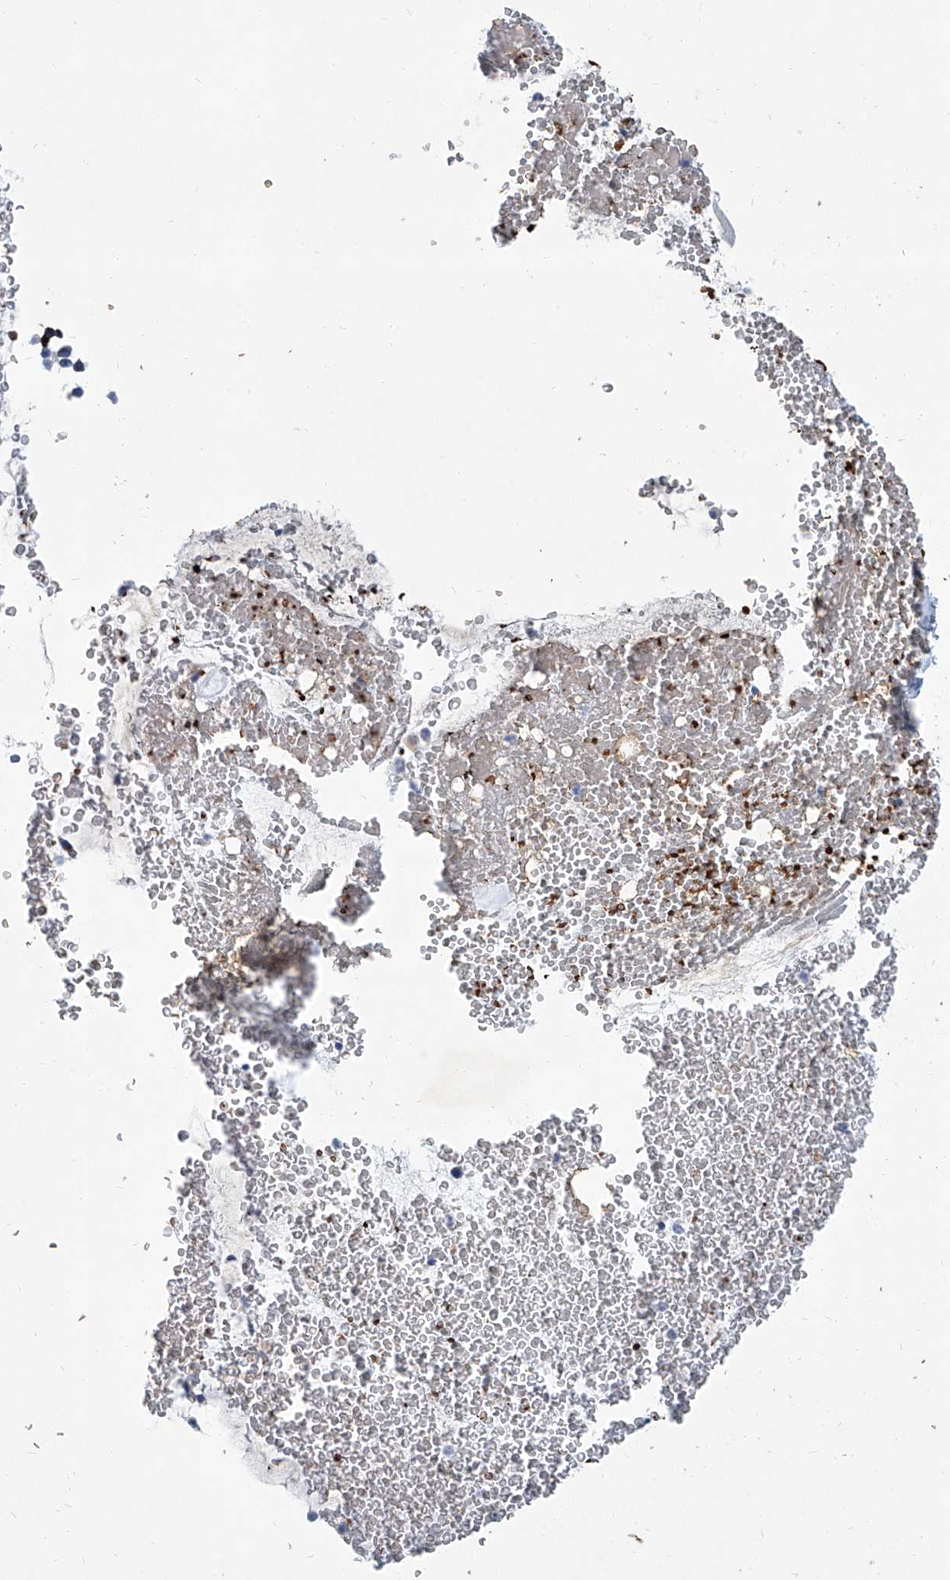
{"staining": {"intensity": "weak", "quantity": "<25%", "location": "cytoplasmic/membranous"}, "tissue": "bronchus", "cell_type": "Respiratory epithelial cells", "image_type": "normal", "snomed": [{"axis": "morphology", "description": "Normal tissue, NOS"}, {"axis": "morphology", "description": "Squamous cell carcinoma, NOS"}, {"axis": "topography", "description": "Lymph node"}, {"axis": "topography", "description": "Bronchus"}, {"axis": "topography", "description": "Lung"}], "caption": "Protein analysis of normal bronchus exhibits no significant positivity in respiratory epithelial cells.", "gene": "FPR2", "patient": {"sex": "male", "age": 66}}